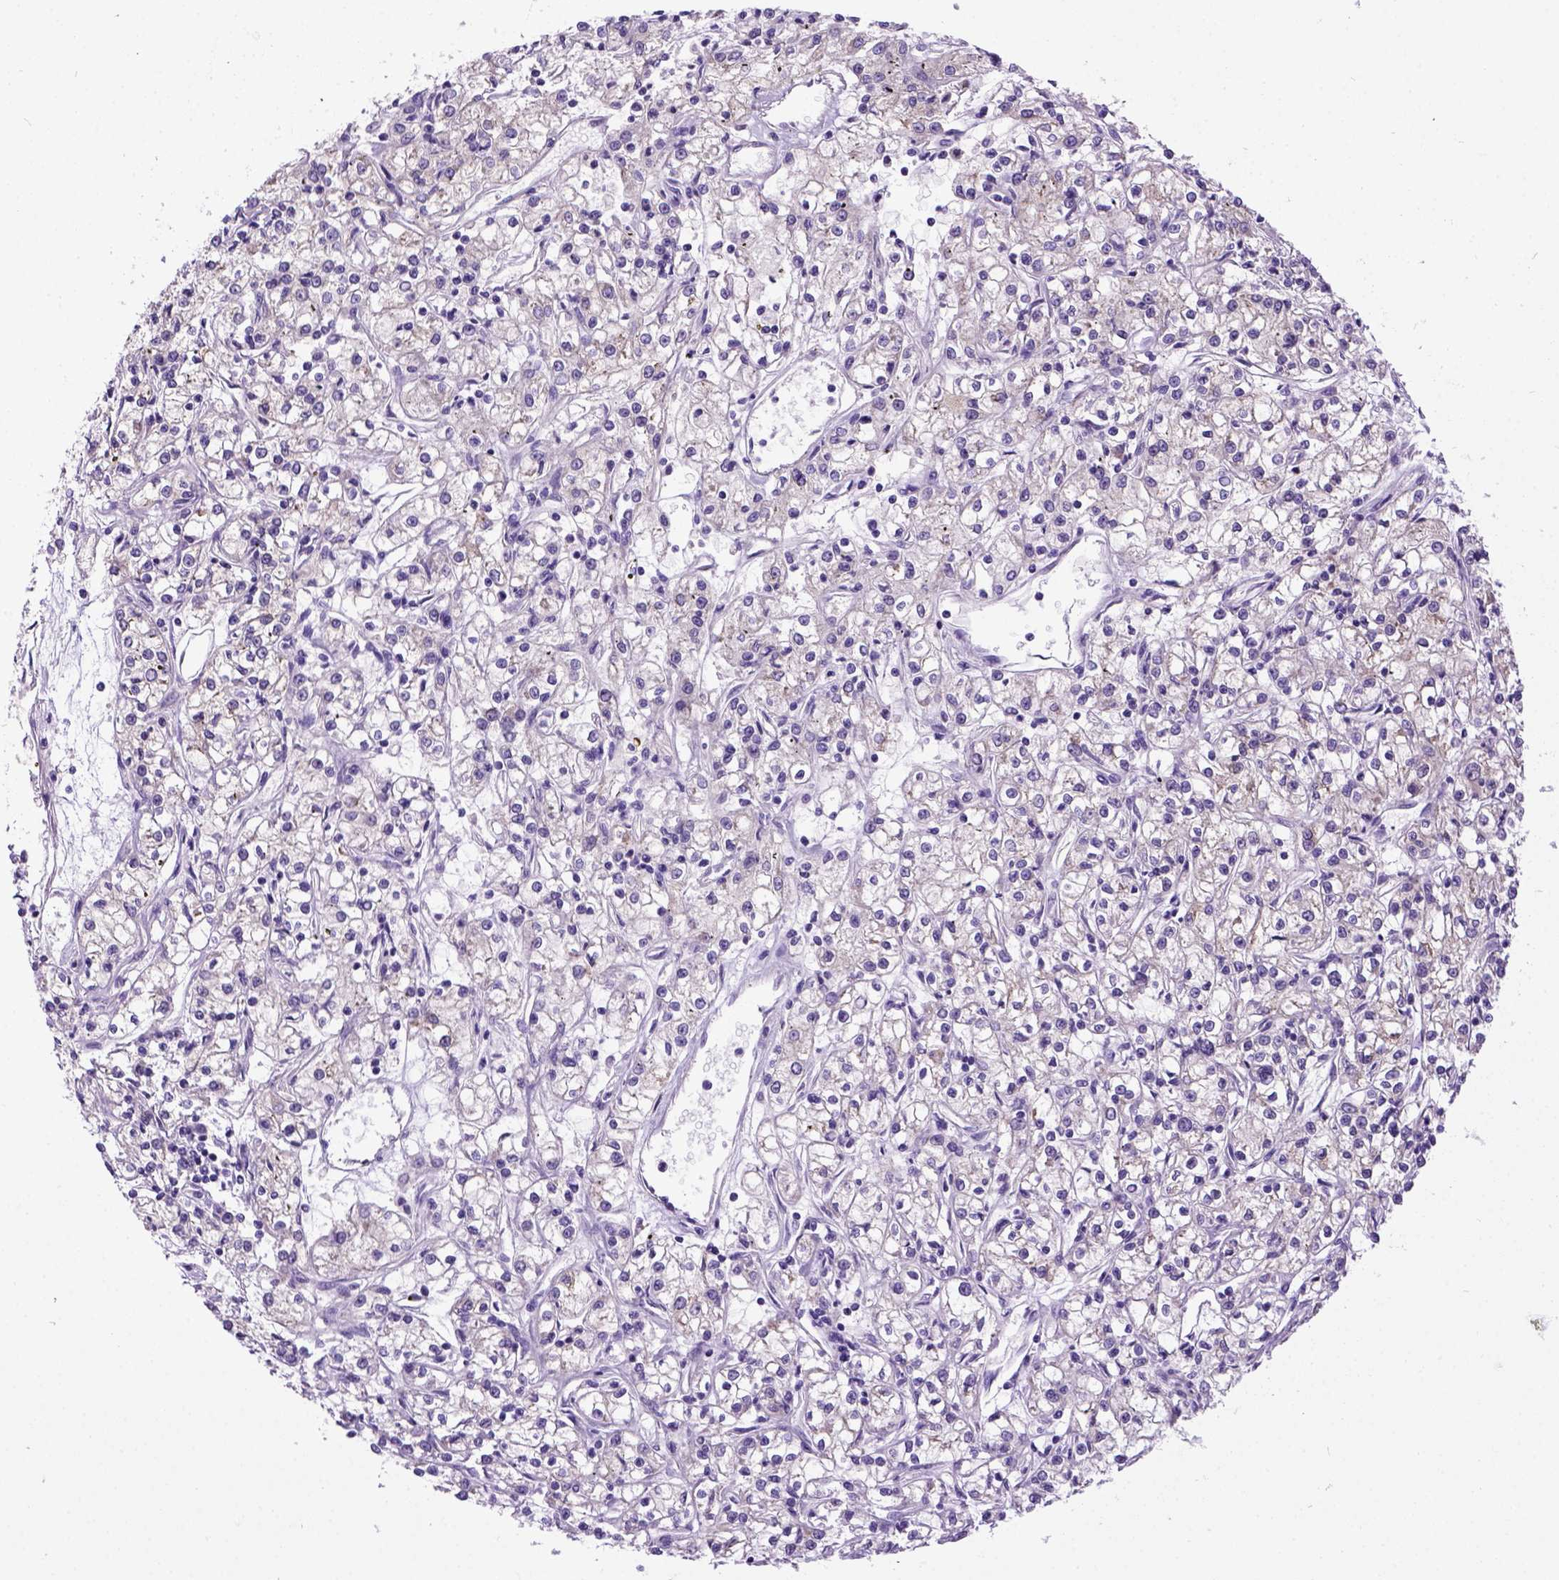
{"staining": {"intensity": "negative", "quantity": "none", "location": "none"}, "tissue": "renal cancer", "cell_type": "Tumor cells", "image_type": "cancer", "snomed": [{"axis": "morphology", "description": "Adenocarcinoma, NOS"}, {"axis": "topography", "description": "Kidney"}], "caption": "An image of human renal adenocarcinoma is negative for staining in tumor cells. (DAB IHC visualized using brightfield microscopy, high magnification).", "gene": "NEK5", "patient": {"sex": "female", "age": 59}}